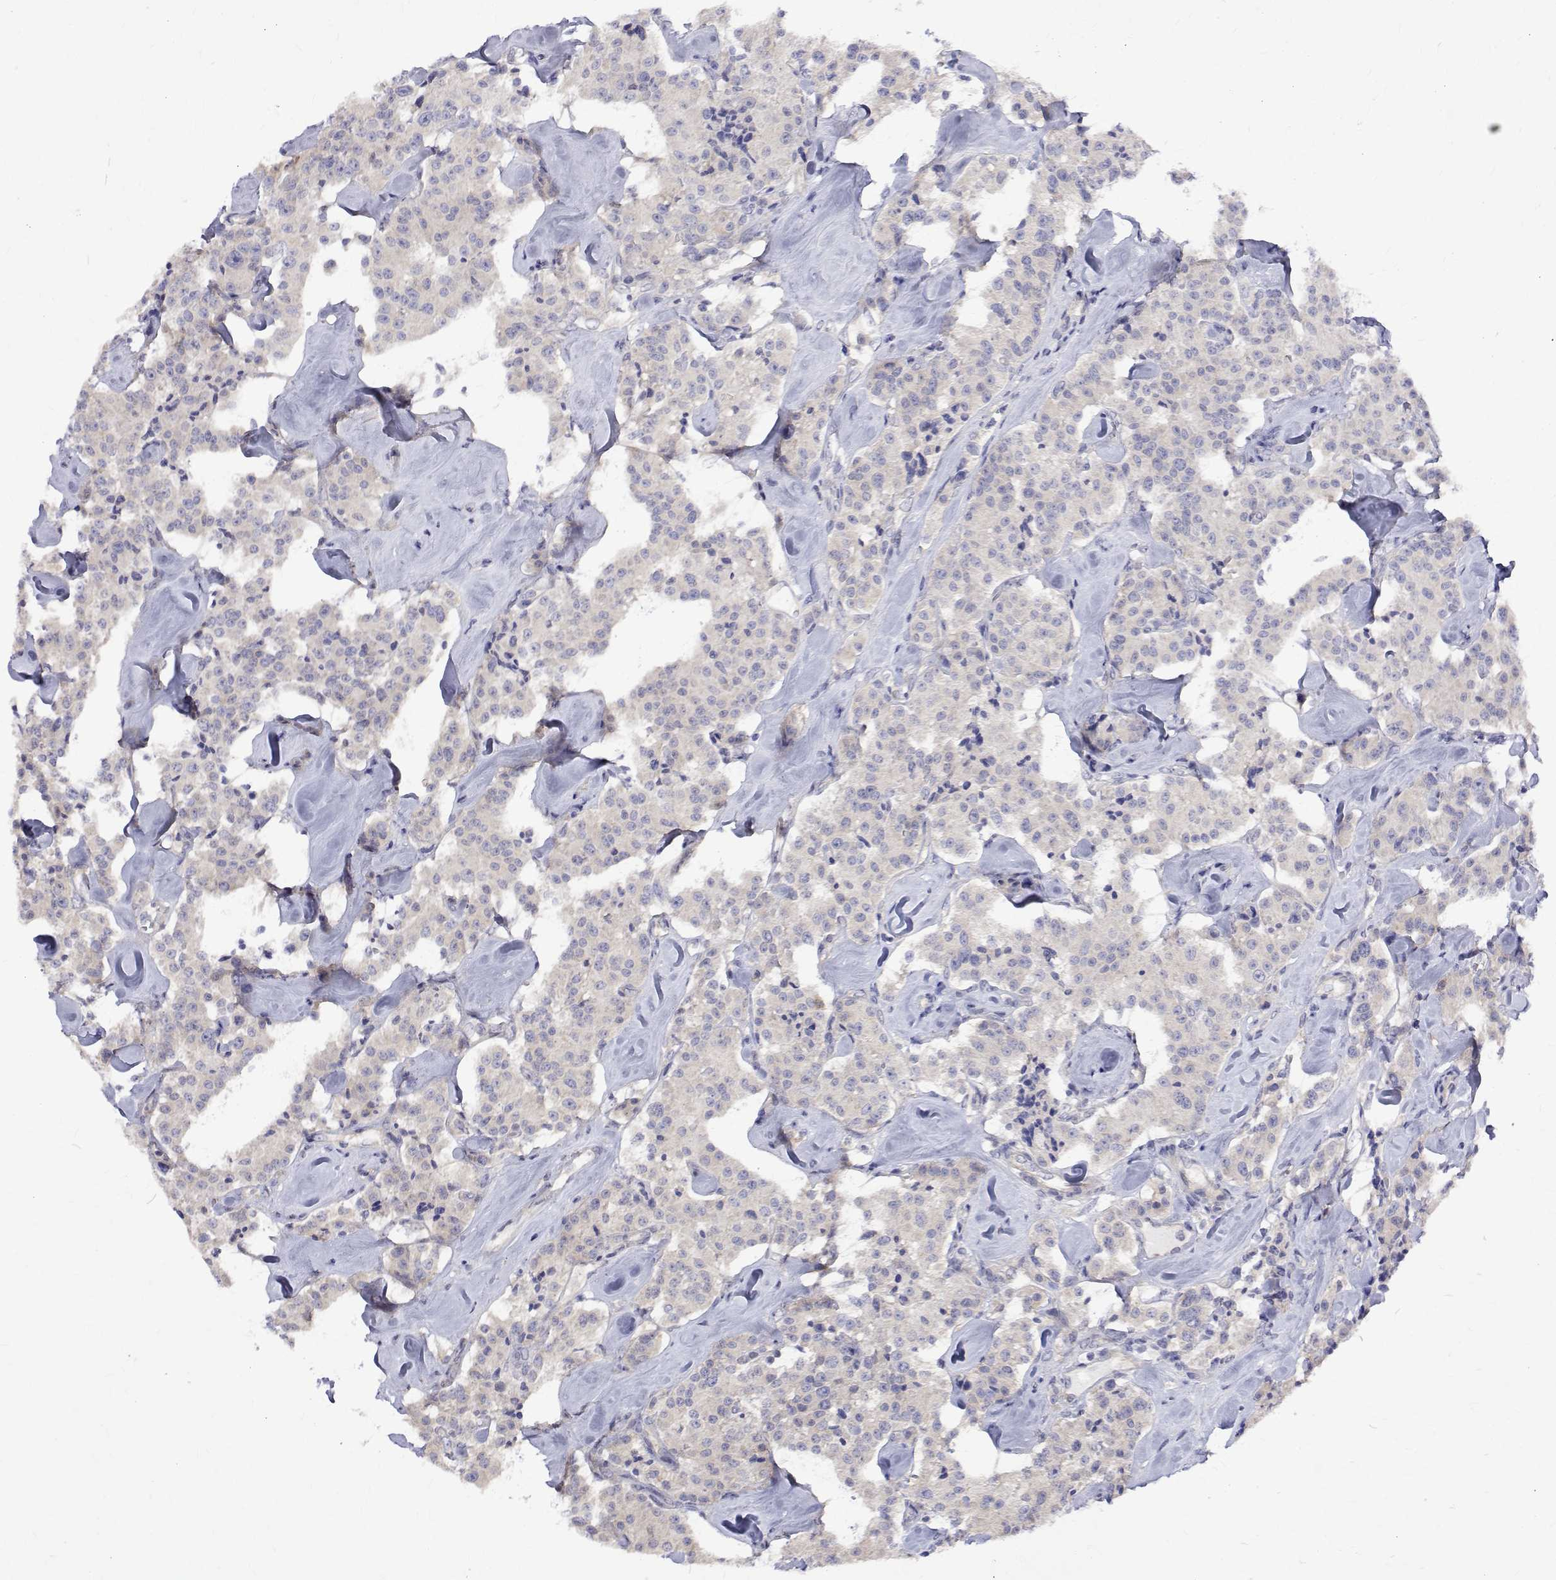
{"staining": {"intensity": "negative", "quantity": "none", "location": "none"}, "tissue": "carcinoid", "cell_type": "Tumor cells", "image_type": "cancer", "snomed": [{"axis": "morphology", "description": "Carcinoid, malignant, NOS"}, {"axis": "topography", "description": "Pancreas"}], "caption": "Photomicrograph shows no protein expression in tumor cells of carcinoid (malignant) tissue. (DAB immunohistochemistry (IHC), high magnification).", "gene": "PADI1", "patient": {"sex": "male", "age": 41}}